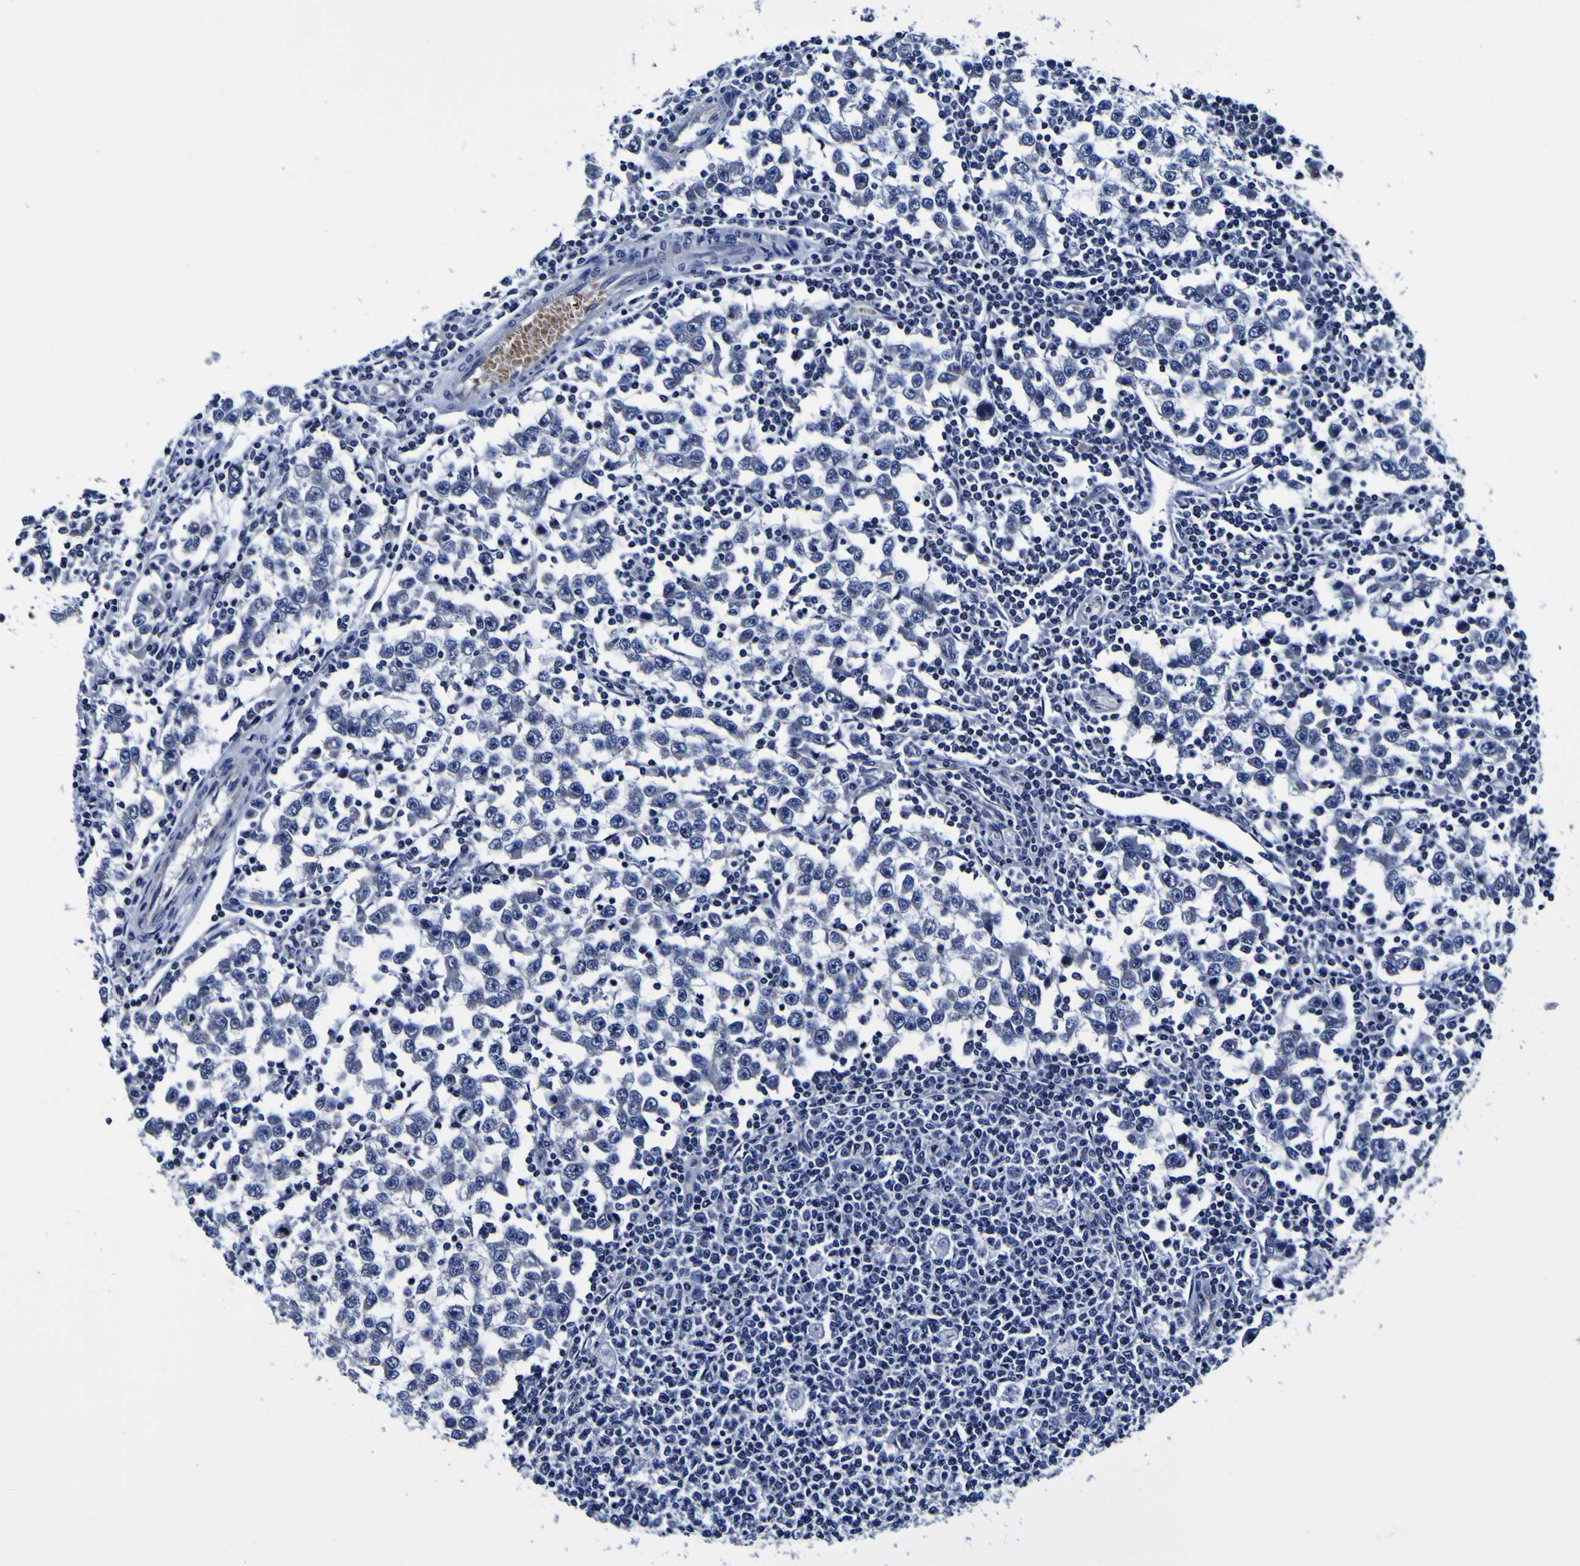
{"staining": {"intensity": "negative", "quantity": "none", "location": "none"}, "tissue": "testis cancer", "cell_type": "Tumor cells", "image_type": "cancer", "snomed": [{"axis": "morphology", "description": "Seminoma, NOS"}, {"axis": "topography", "description": "Testis"}], "caption": "The micrograph displays no significant expression in tumor cells of testis cancer.", "gene": "PDLIM4", "patient": {"sex": "male", "age": 65}}